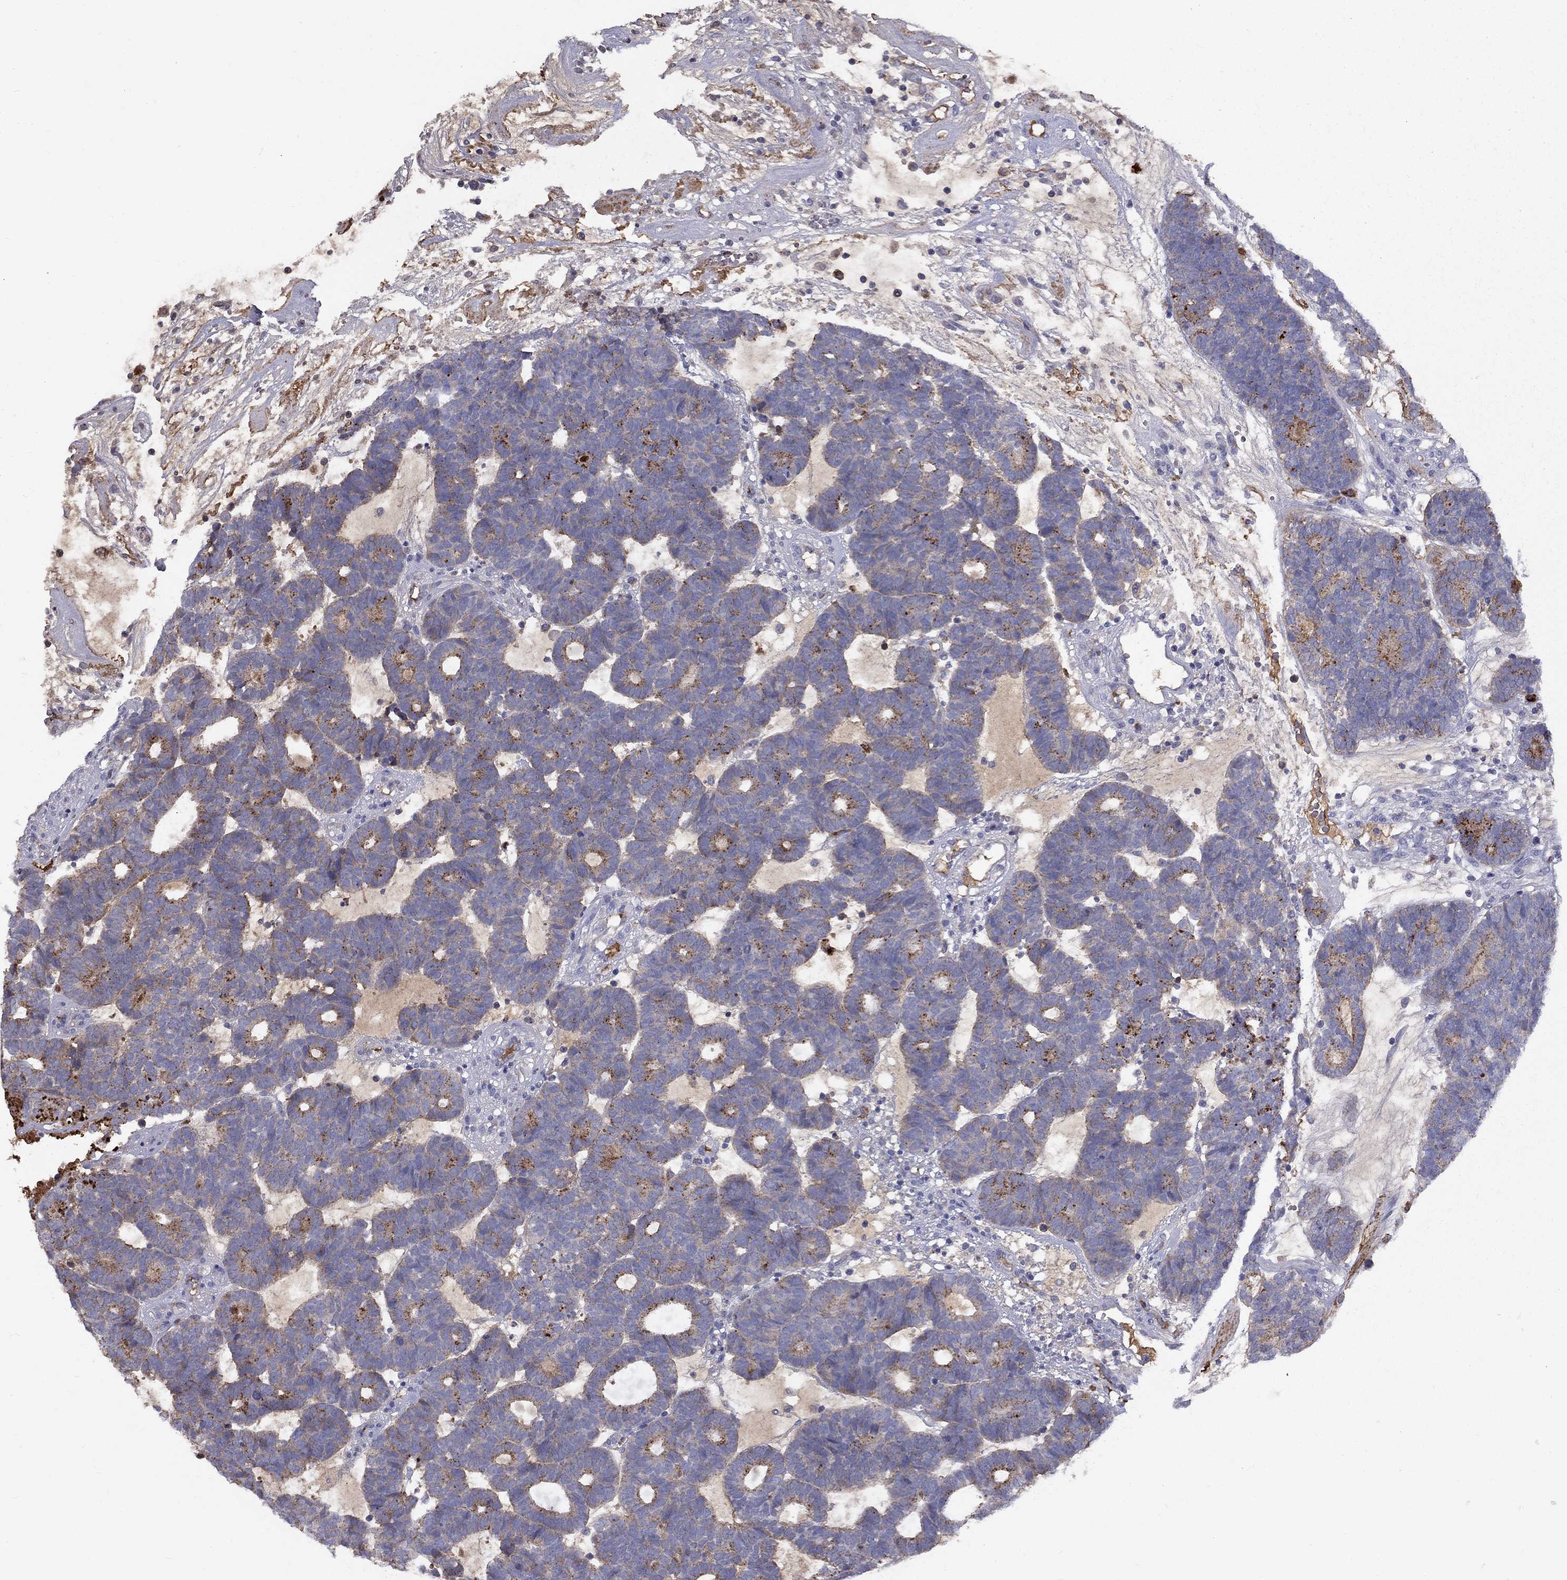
{"staining": {"intensity": "strong", "quantity": "<25%", "location": "cytoplasmic/membranous"}, "tissue": "head and neck cancer", "cell_type": "Tumor cells", "image_type": "cancer", "snomed": [{"axis": "morphology", "description": "Adenocarcinoma, NOS"}, {"axis": "topography", "description": "Head-Neck"}], "caption": "High-magnification brightfield microscopy of head and neck cancer stained with DAB (brown) and counterstained with hematoxylin (blue). tumor cells exhibit strong cytoplasmic/membranous expression is appreciated in approximately<25% of cells.", "gene": "EPDR1", "patient": {"sex": "female", "age": 81}}